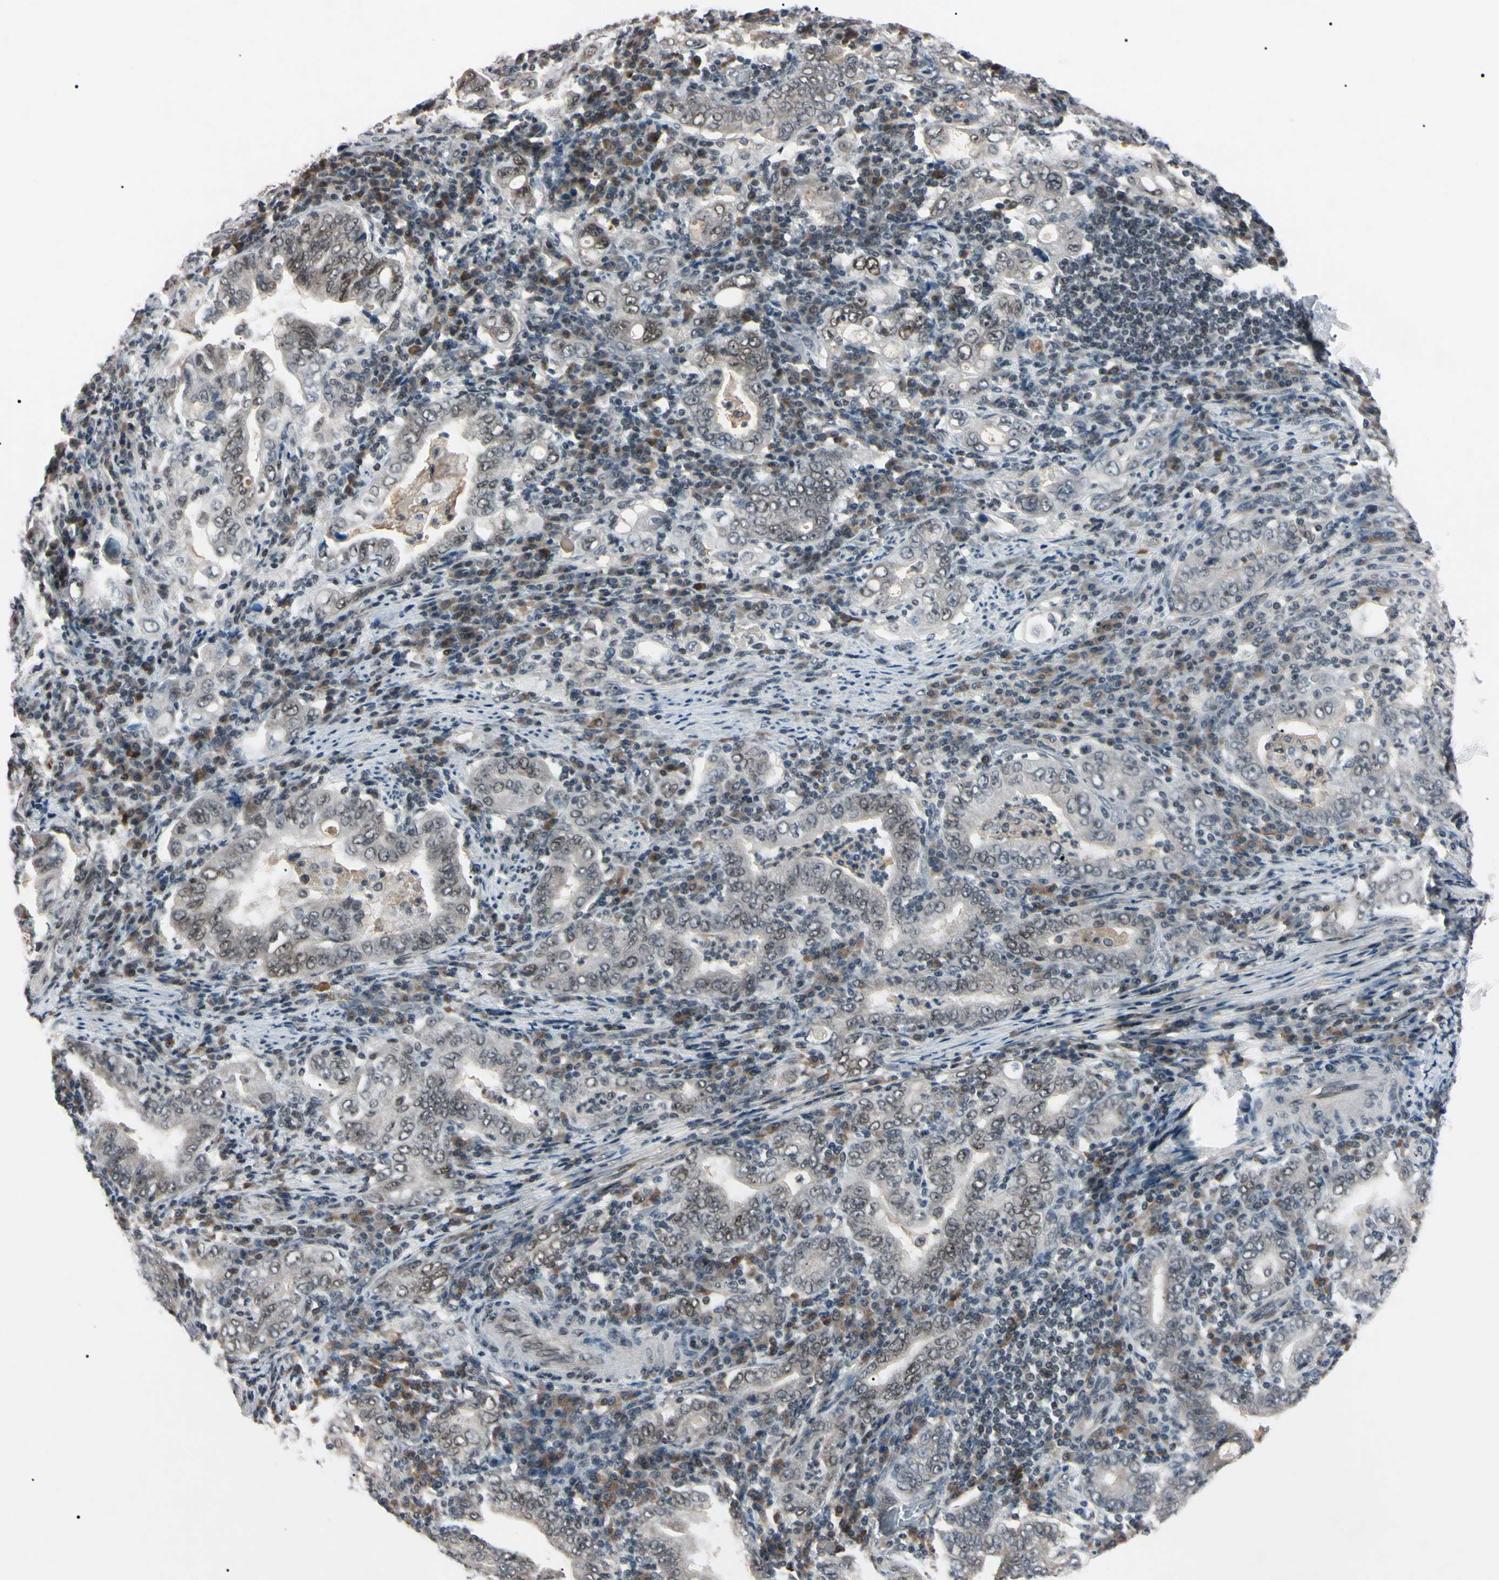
{"staining": {"intensity": "weak", "quantity": "<25%", "location": "nuclear"}, "tissue": "stomach cancer", "cell_type": "Tumor cells", "image_type": "cancer", "snomed": [{"axis": "morphology", "description": "Normal tissue, NOS"}, {"axis": "morphology", "description": "Adenocarcinoma, NOS"}, {"axis": "topography", "description": "Esophagus"}, {"axis": "topography", "description": "Stomach, upper"}, {"axis": "topography", "description": "Peripheral nerve tissue"}], "caption": "This is an immunohistochemistry micrograph of stomach adenocarcinoma. There is no expression in tumor cells.", "gene": "YY1", "patient": {"sex": "male", "age": 62}}